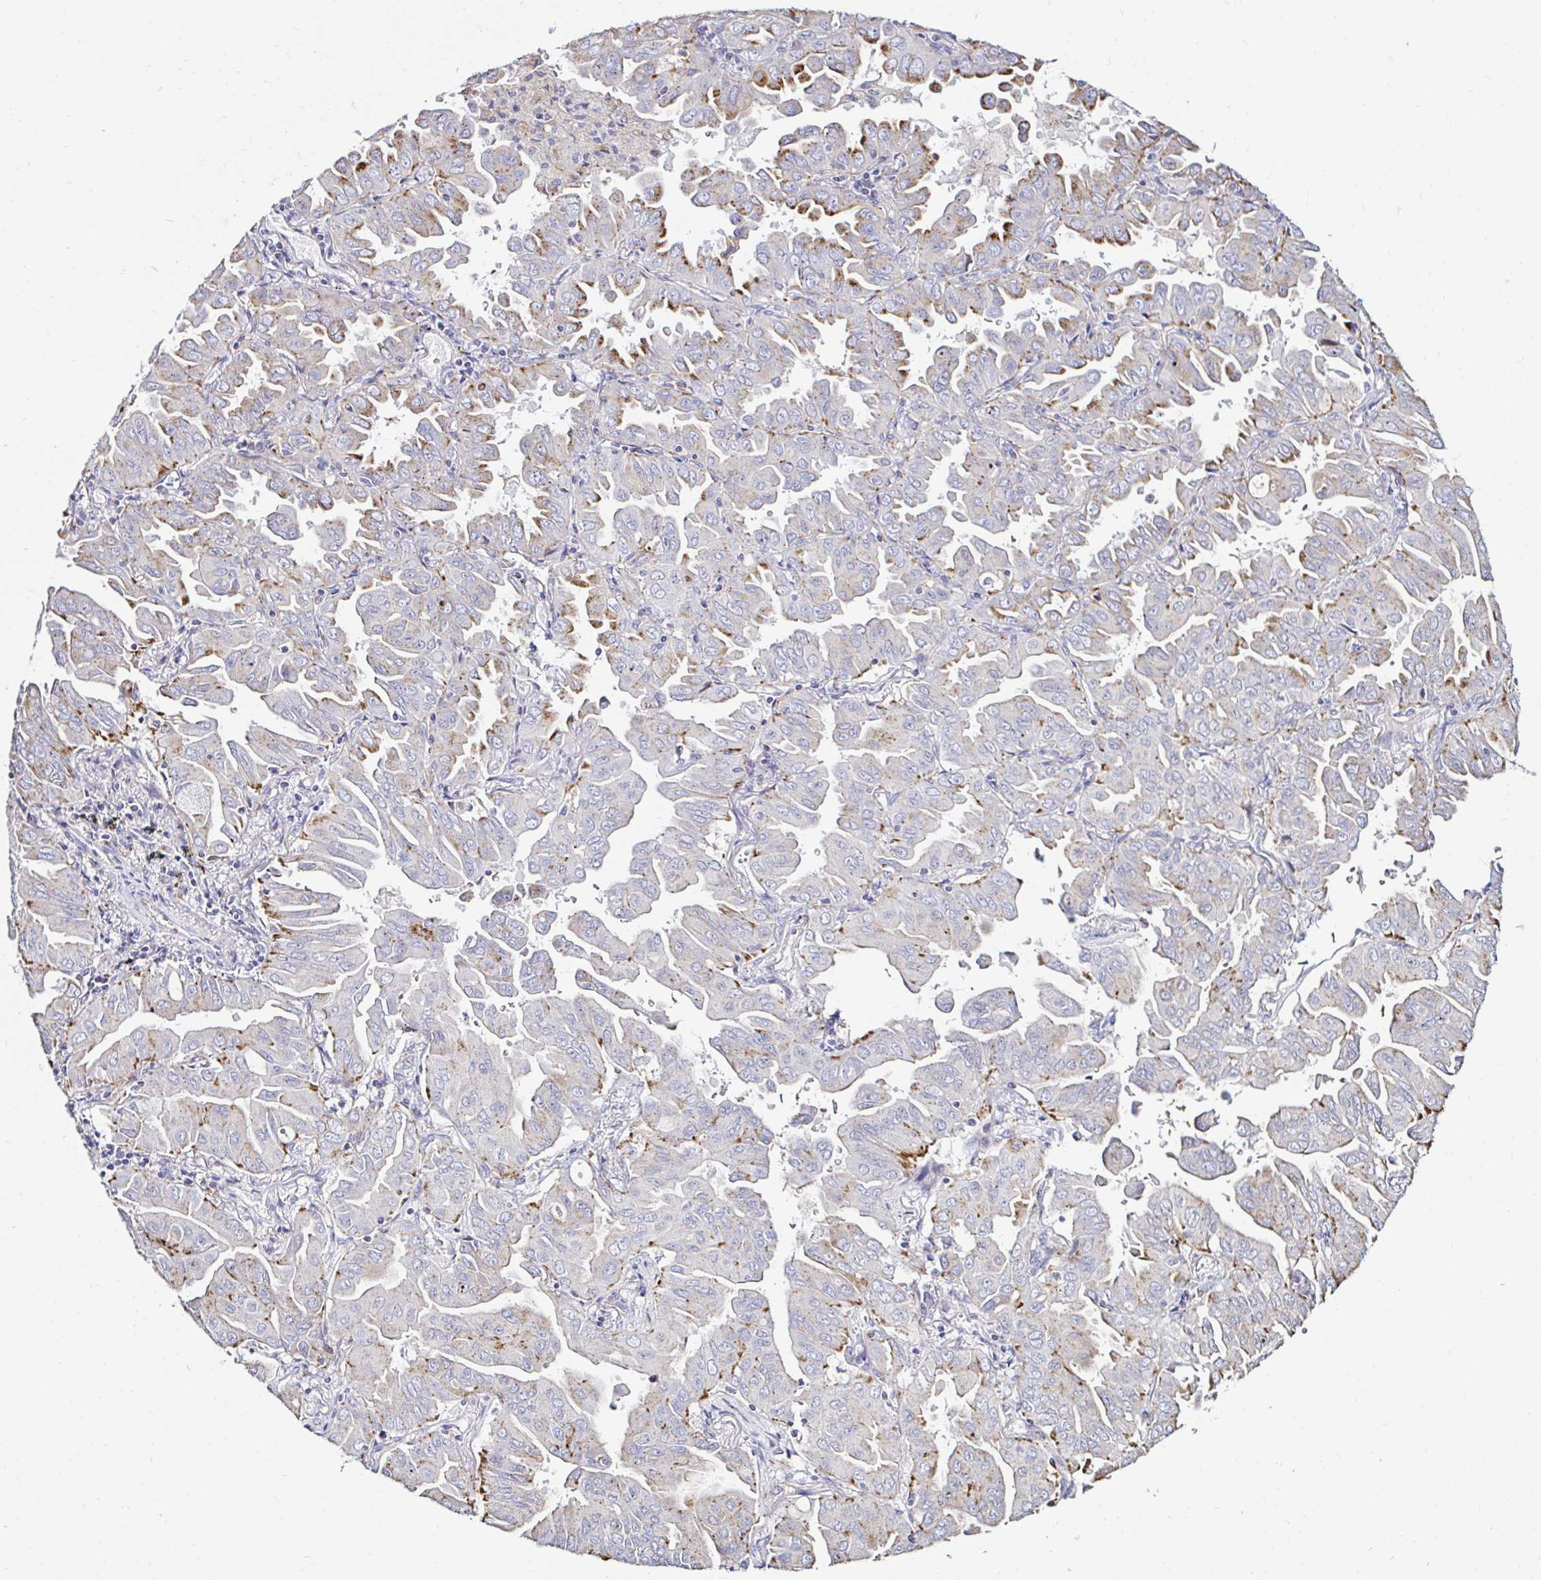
{"staining": {"intensity": "moderate", "quantity": "<25%", "location": "cytoplasmic/membranous"}, "tissue": "lung cancer", "cell_type": "Tumor cells", "image_type": "cancer", "snomed": [{"axis": "morphology", "description": "Adenocarcinoma, NOS"}, {"axis": "topography", "description": "Lung"}], "caption": "Lung cancer (adenocarcinoma) tissue demonstrates moderate cytoplasmic/membranous staining in approximately <25% of tumor cells, visualized by immunohistochemistry. (Stains: DAB in brown, nuclei in blue, Microscopy: brightfield microscopy at high magnification).", "gene": "GALNS", "patient": {"sex": "male", "age": 64}}